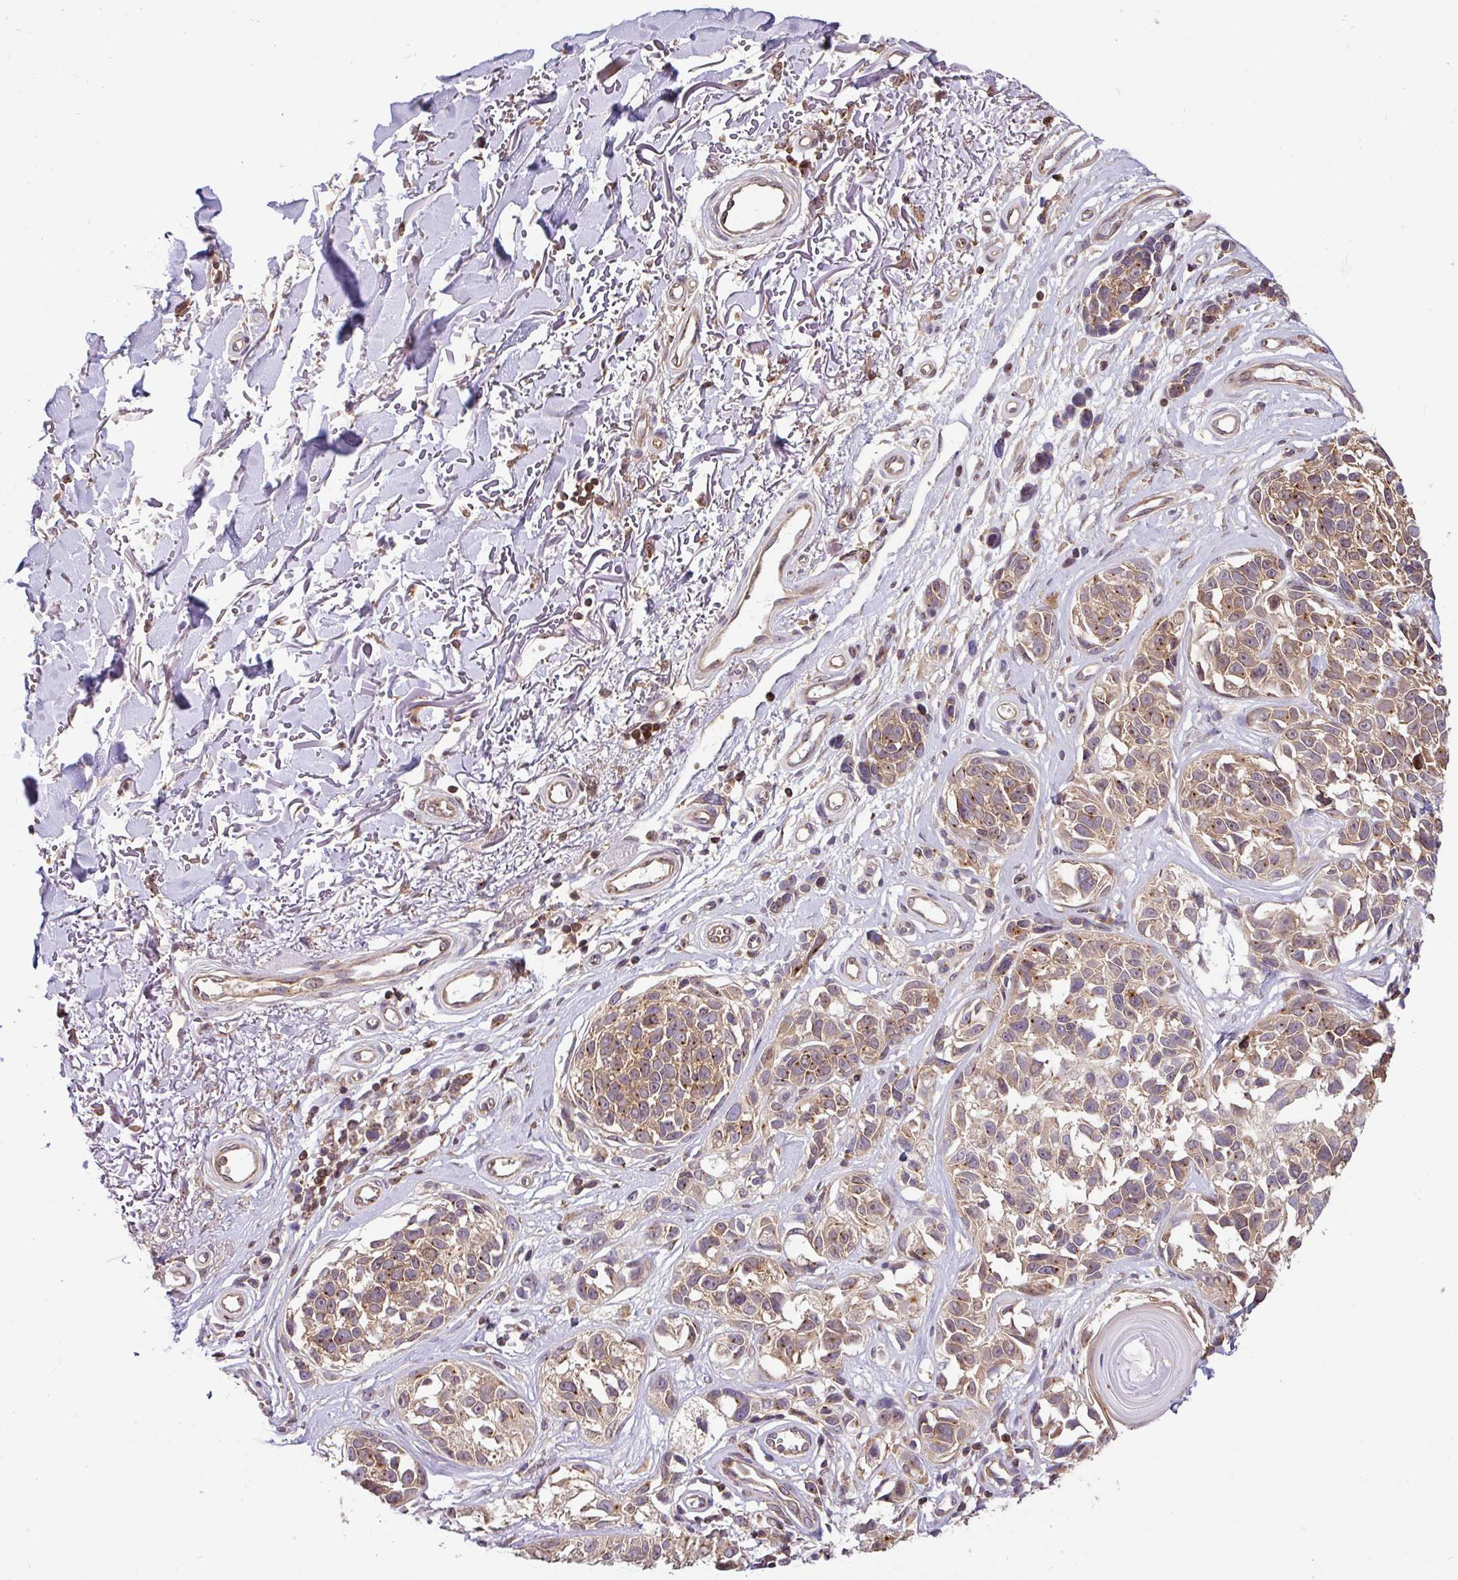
{"staining": {"intensity": "weak", "quantity": ">75%", "location": "cytoplasmic/membranous"}, "tissue": "melanoma", "cell_type": "Tumor cells", "image_type": "cancer", "snomed": [{"axis": "morphology", "description": "Malignant melanoma, NOS"}, {"axis": "topography", "description": "Skin"}], "caption": "Immunohistochemistry of malignant melanoma displays low levels of weak cytoplasmic/membranous staining in about >75% of tumor cells.", "gene": "SHB", "patient": {"sex": "male", "age": 73}}